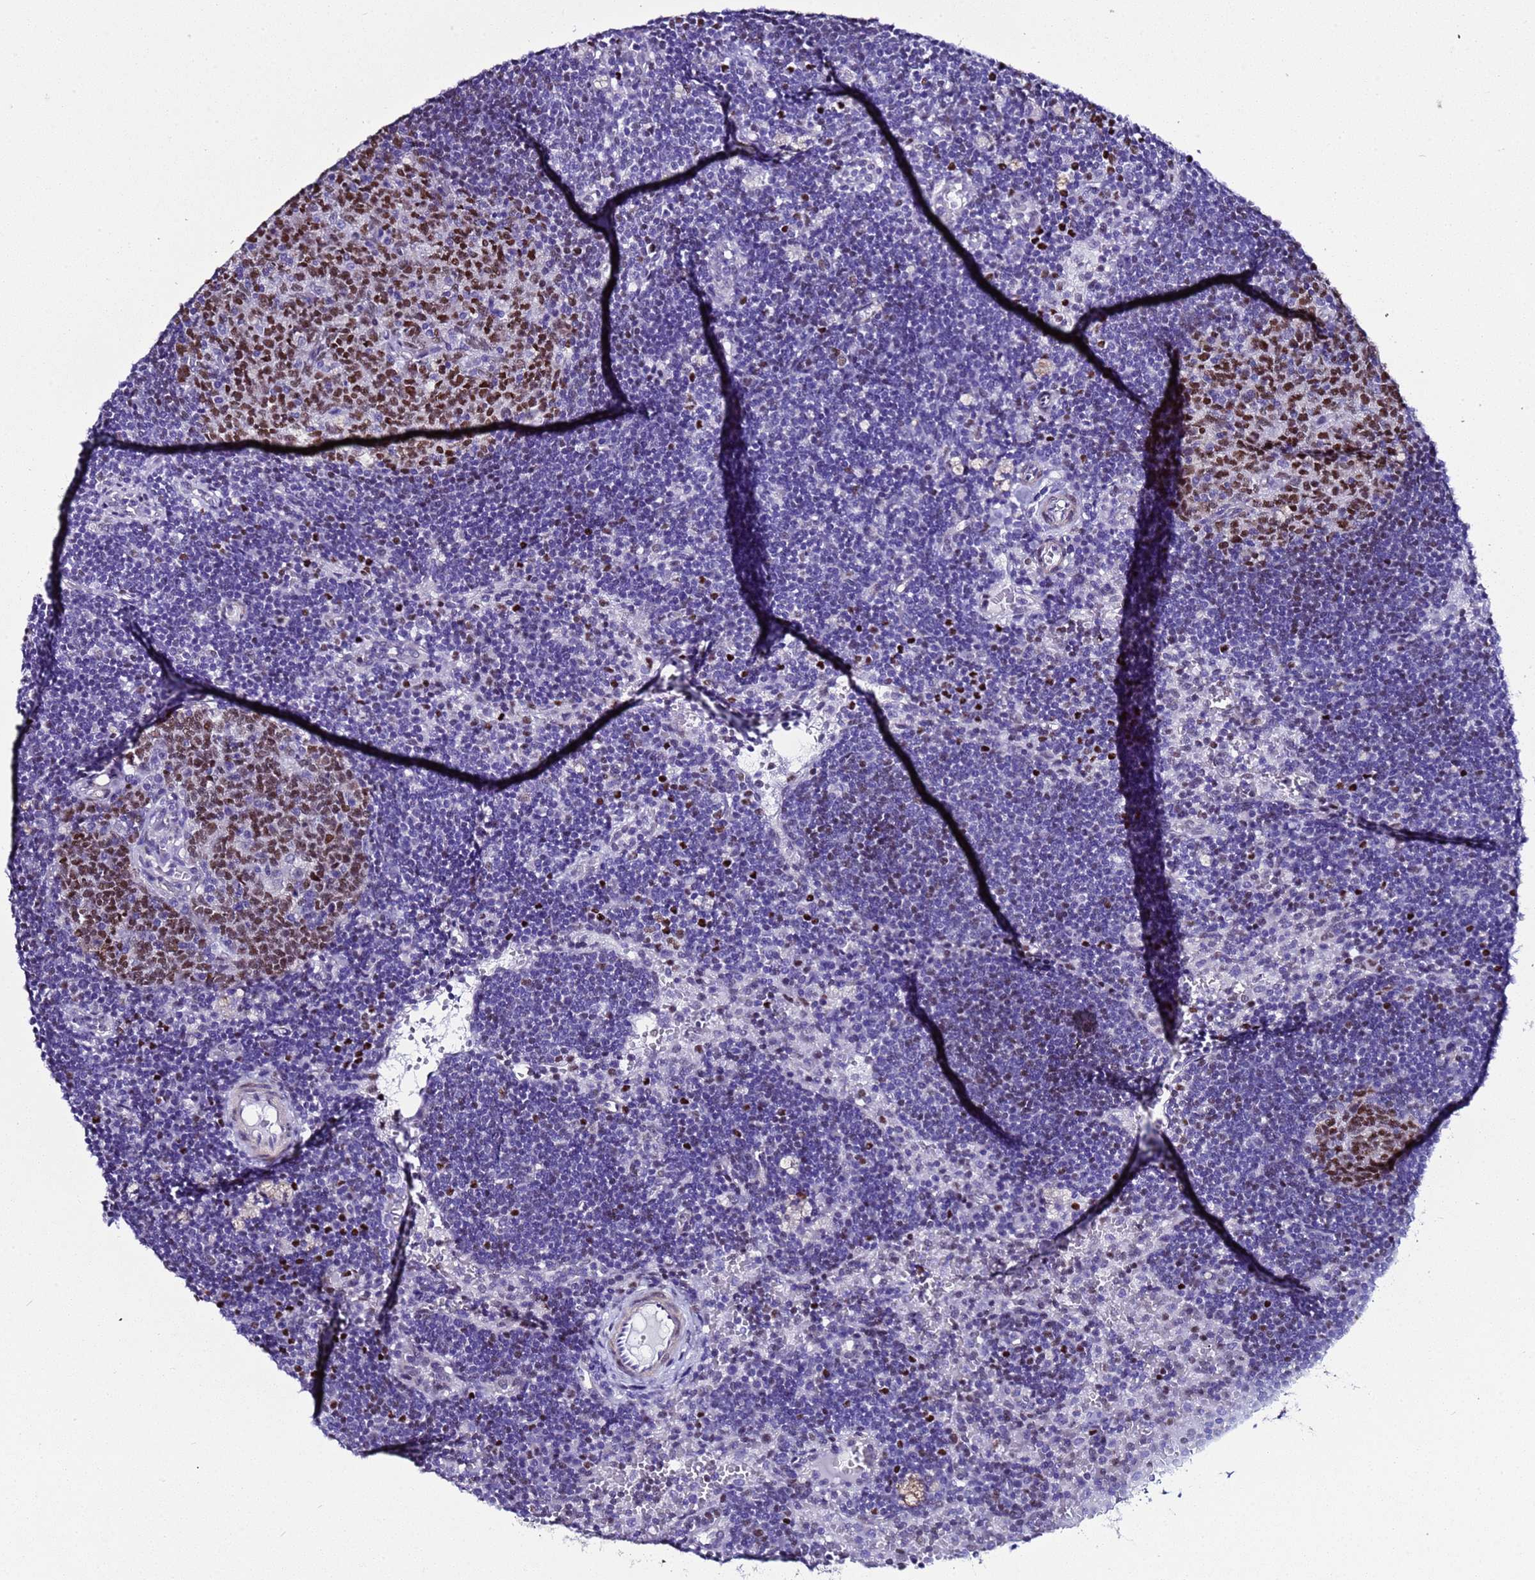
{"staining": {"intensity": "moderate", "quantity": ">75%", "location": "nuclear"}, "tissue": "lymph node", "cell_type": "Germinal center cells", "image_type": "normal", "snomed": [{"axis": "morphology", "description": "Normal tissue, NOS"}, {"axis": "topography", "description": "Lymph node"}], "caption": "The photomicrograph reveals a brown stain indicating the presence of a protein in the nuclear of germinal center cells in lymph node.", "gene": "BCL7A", "patient": {"sex": "male", "age": 62}}